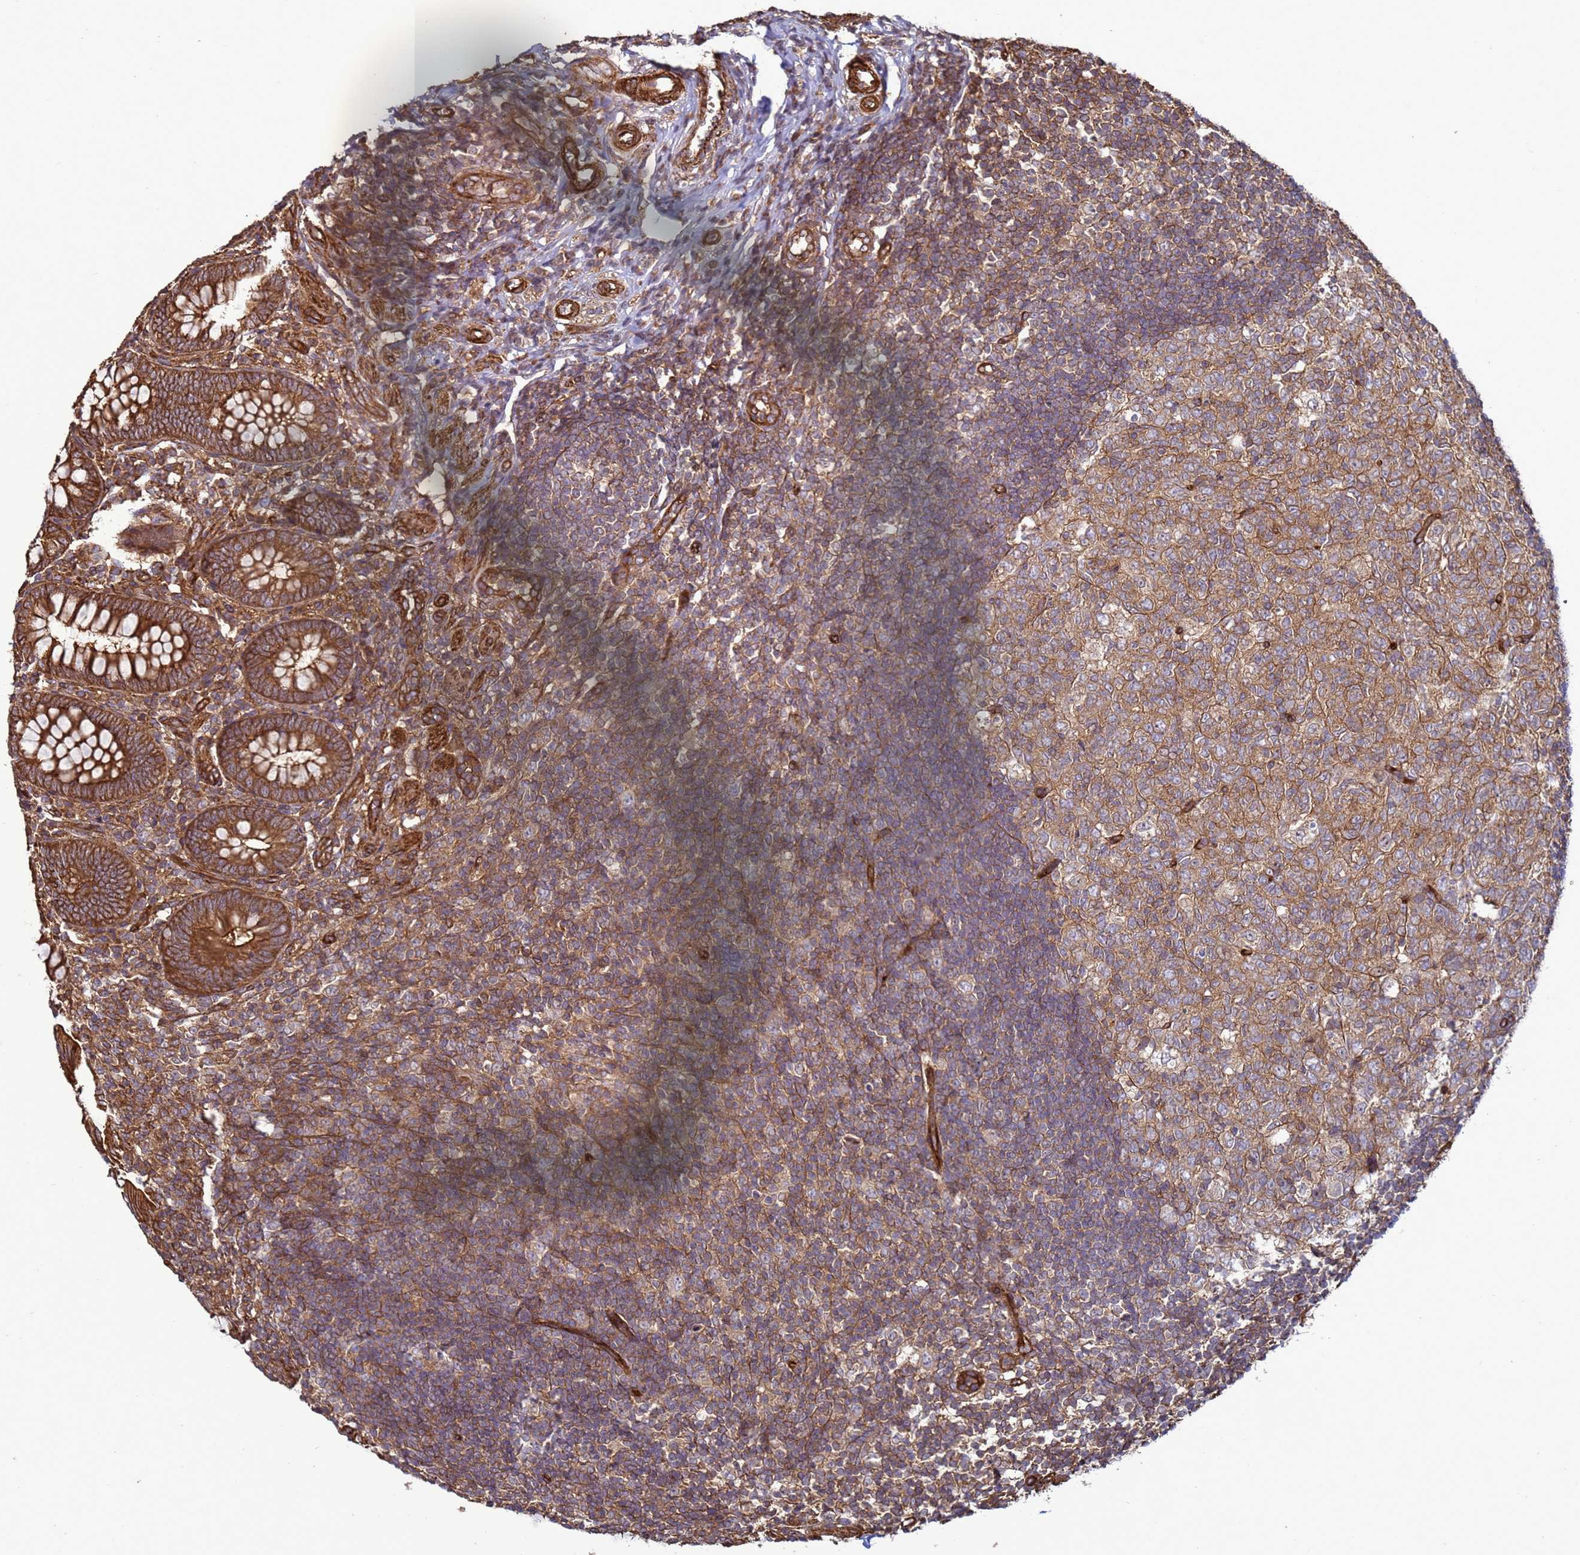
{"staining": {"intensity": "strong", "quantity": ">75%", "location": "cytoplasmic/membranous"}, "tissue": "appendix", "cell_type": "Glandular cells", "image_type": "normal", "snomed": [{"axis": "morphology", "description": "Normal tissue, NOS"}, {"axis": "topography", "description": "Appendix"}], "caption": "Protein expression analysis of unremarkable human appendix reveals strong cytoplasmic/membranous staining in about >75% of glandular cells.", "gene": "CNOT1", "patient": {"sex": "male", "age": 14}}